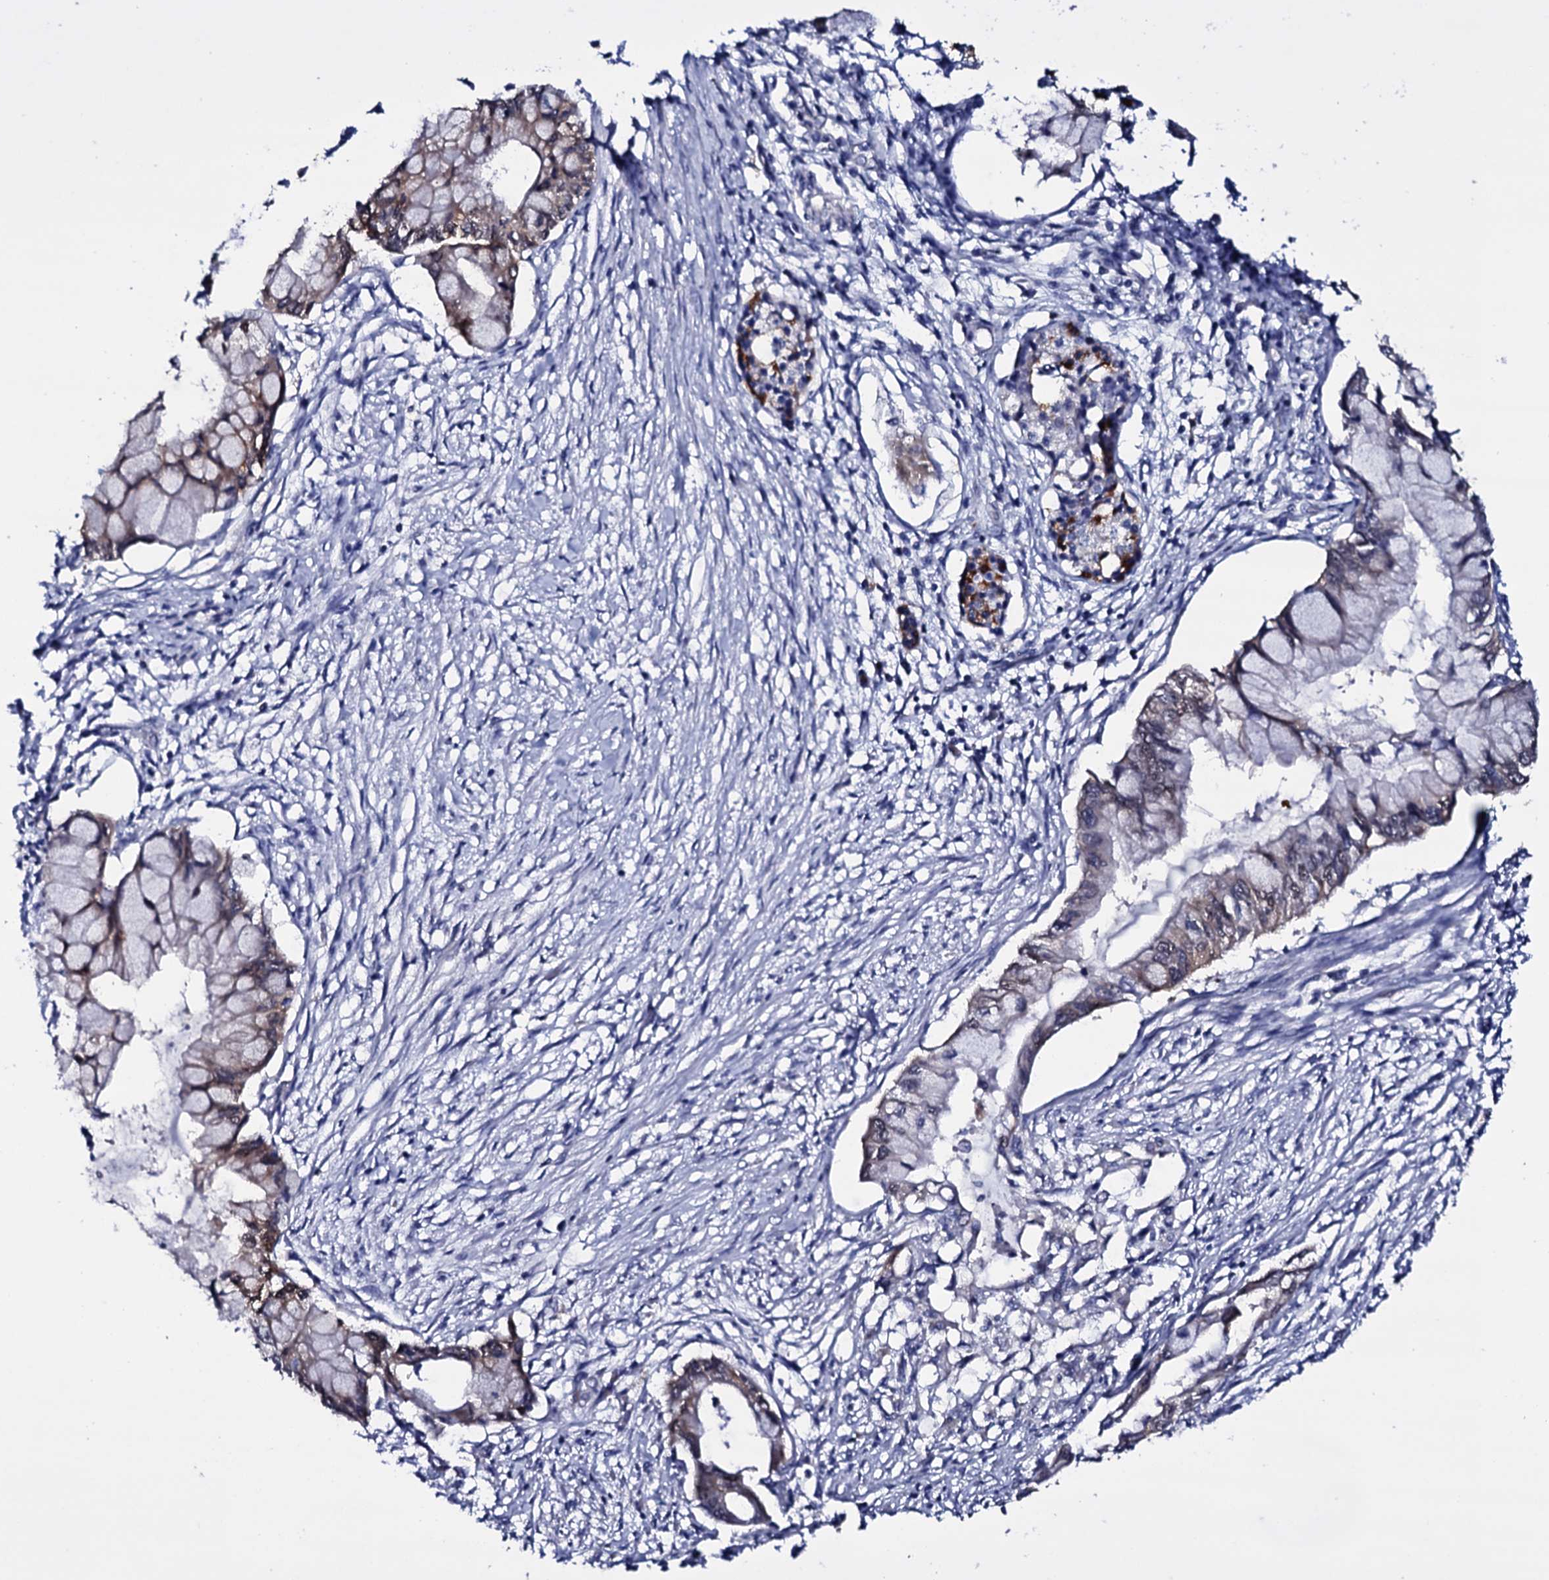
{"staining": {"intensity": "weak", "quantity": "25%-75%", "location": "cytoplasmic/membranous"}, "tissue": "pancreatic cancer", "cell_type": "Tumor cells", "image_type": "cancer", "snomed": [{"axis": "morphology", "description": "Adenocarcinoma, NOS"}, {"axis": "topography", "description": "Pancreas"}], "caption": "Protein expression analysis of adenocarcinoma (pancreatic) exhibits weak cytoplasmic/membranous expression in about 25%-75% of tumor cells.", "gene": "BCL2L14", "patient": {"sex": "male", "age": 48}}